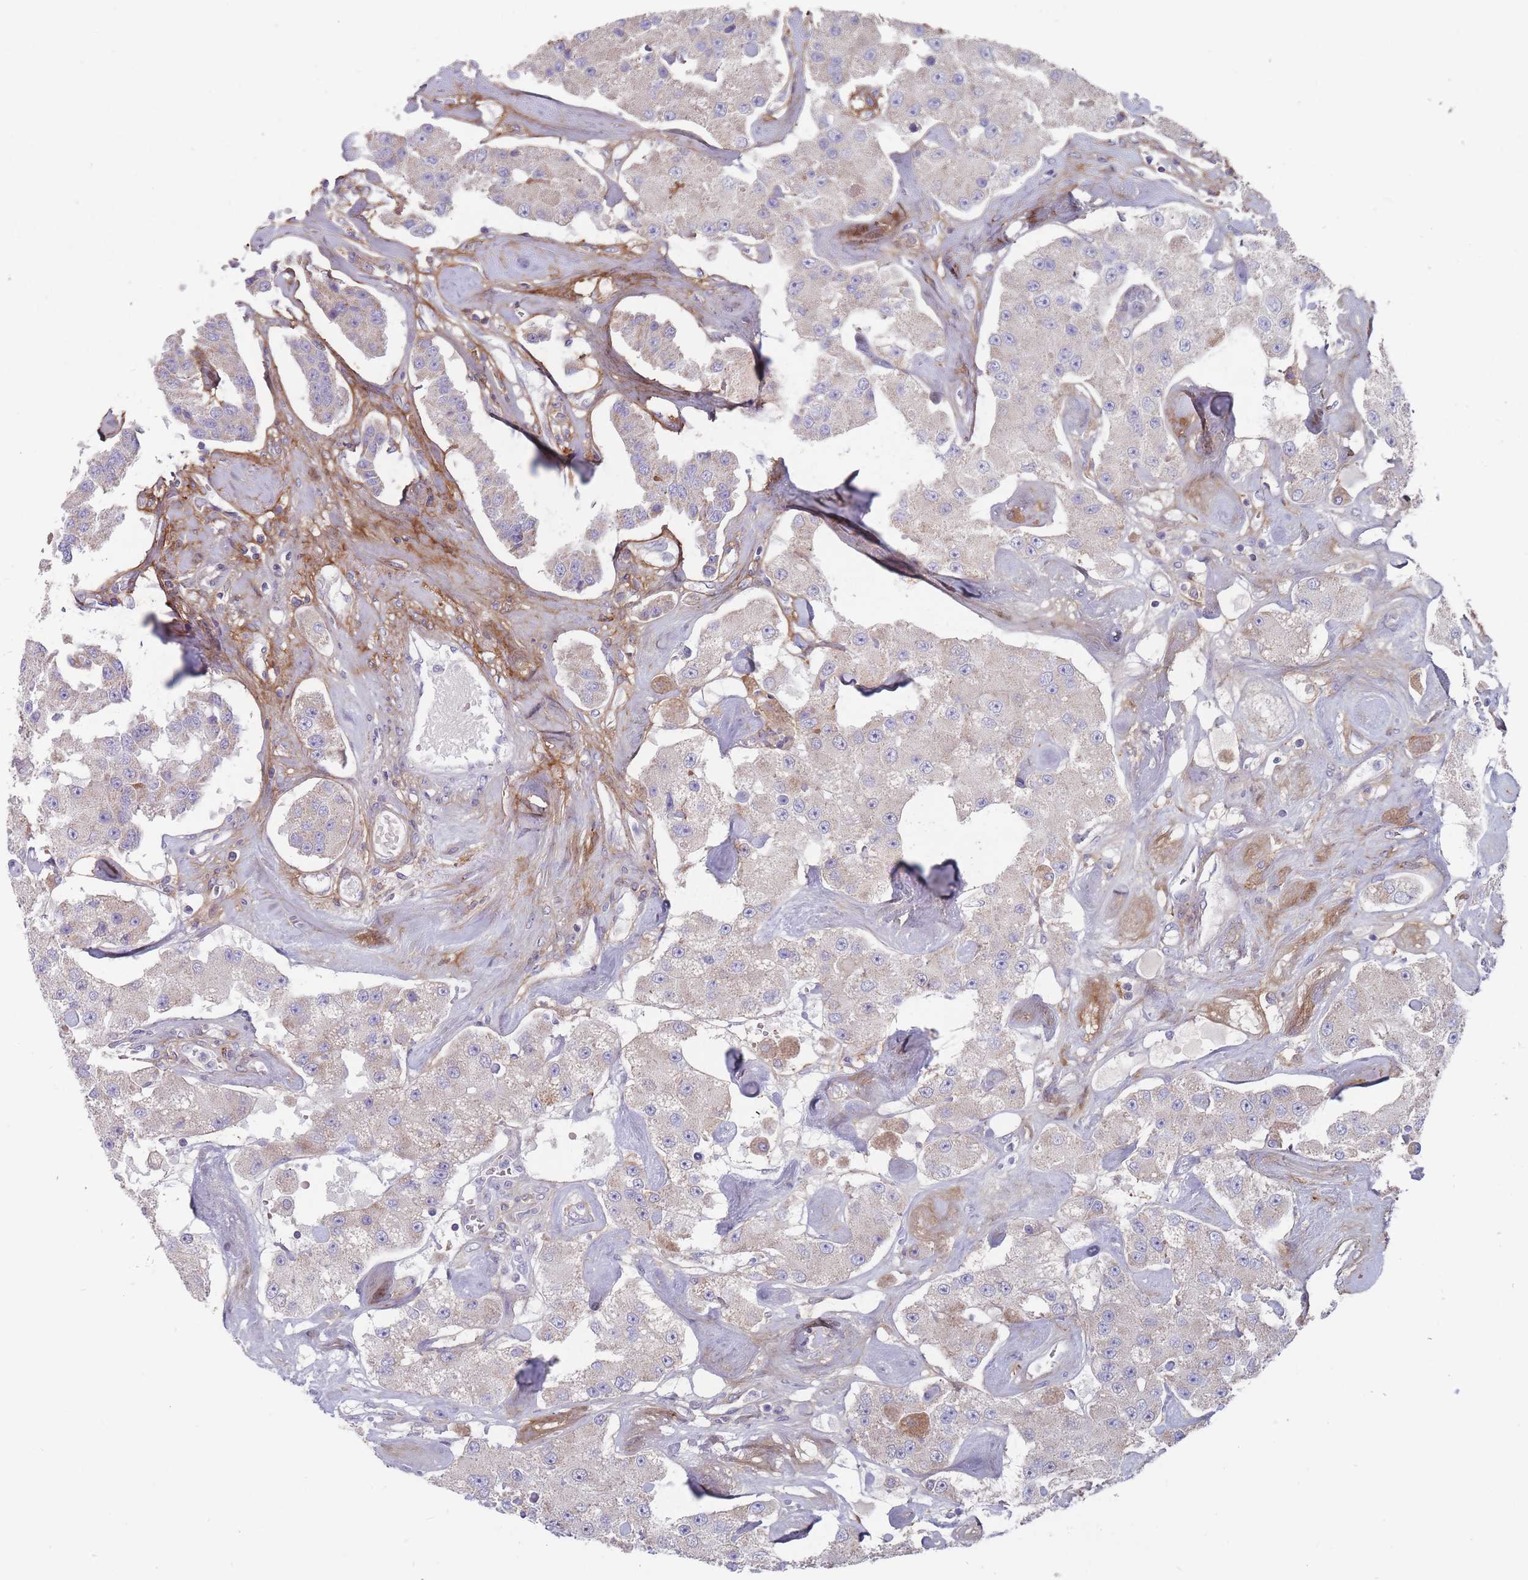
{"staining": {"intensity": "weak", "quantity": "25%-75%", "location": "cytoplasmic/membranous"}, "tissue": "carcinoid", "cell_type": "Tumor cells", "image_type": "cancer", "snomed": [{"axis": "morphology", "description": "Carcinoid, malignant, NOS"}, {"axis": "topography", "description": "Pancreas"}], "caption": "Human carcinoid stained for a protein (brown) displays weak cytoplasmic/membranous positive positivity in approximately 25%-75% of tumor cells.", "gene": "PEX7", "patient": {"sex": "male", "age": 41}}